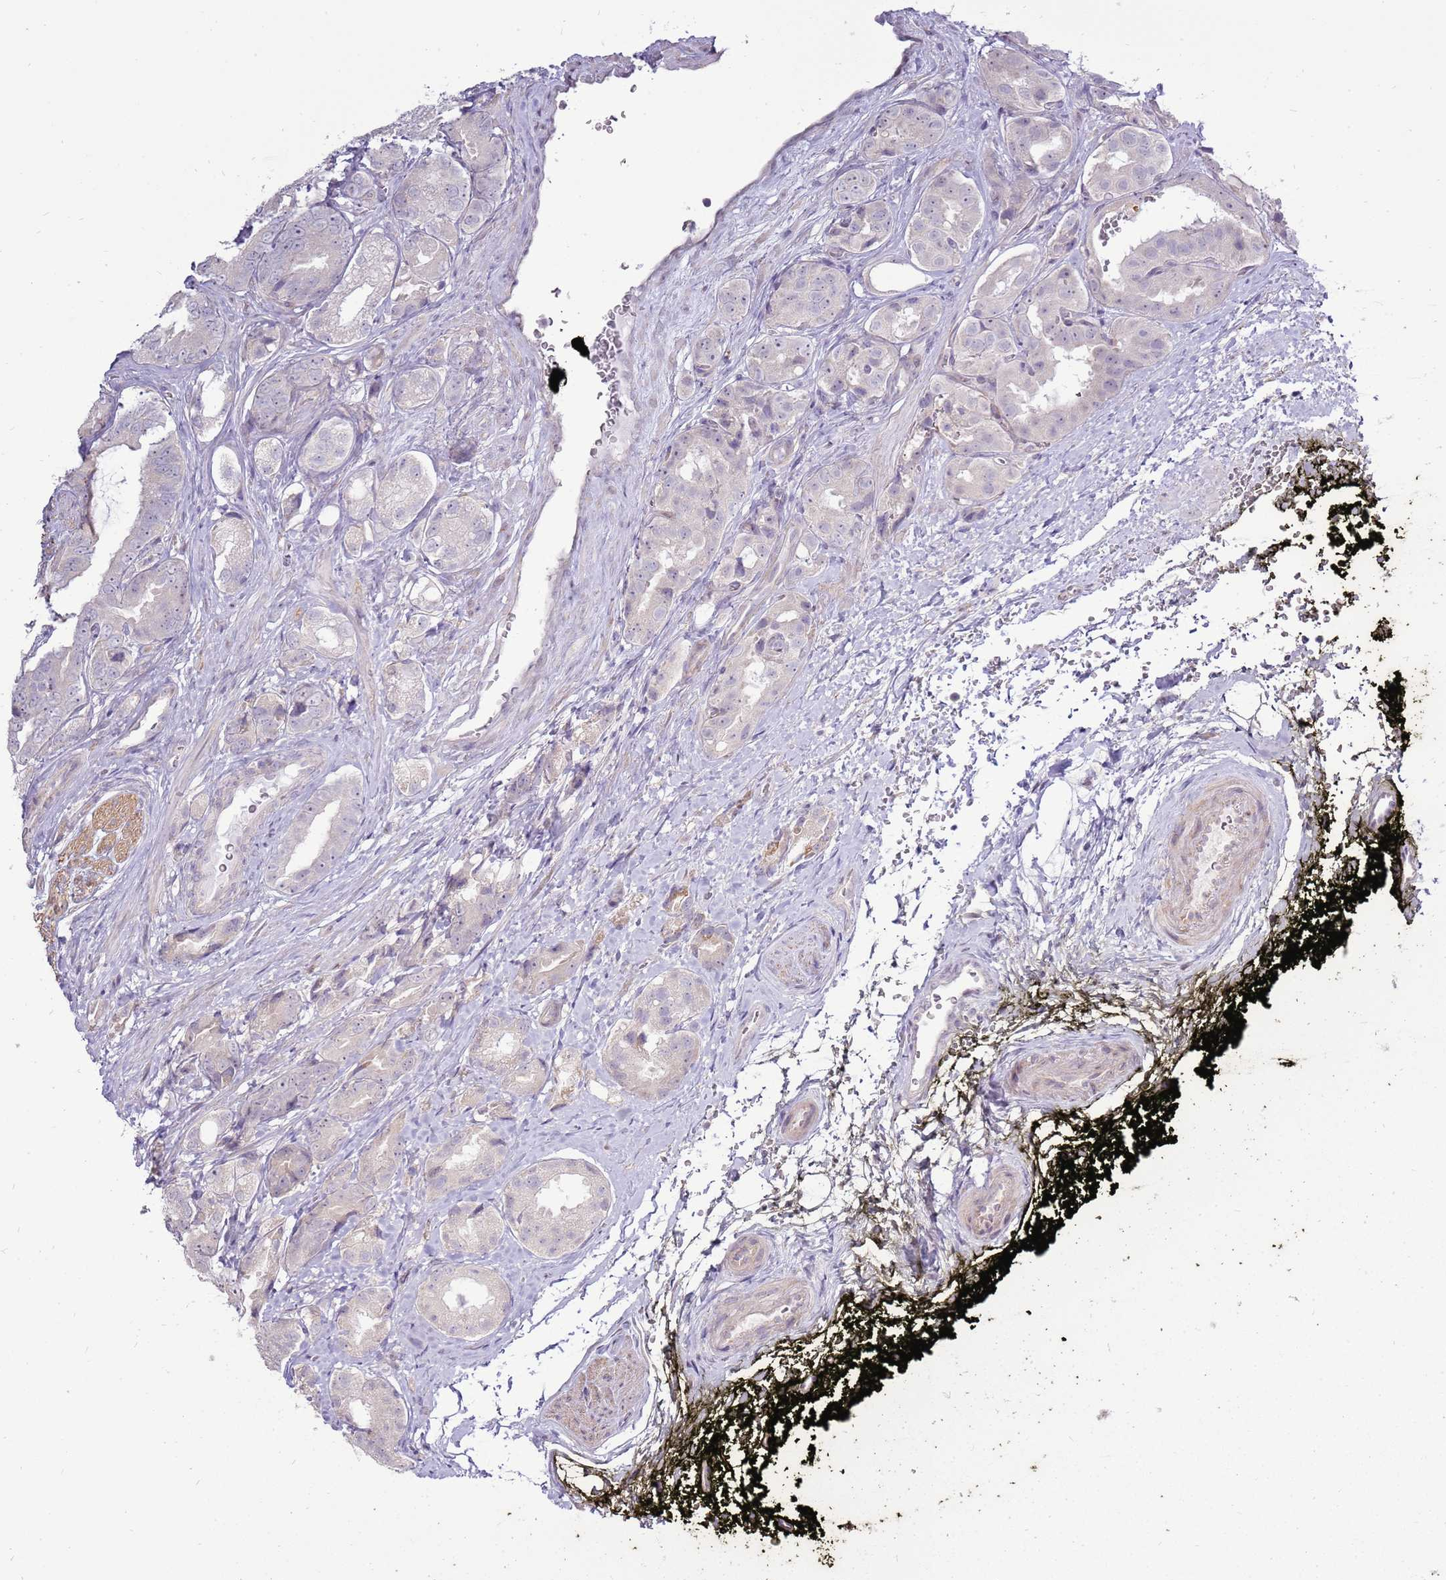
{"staining": {"intensity": "negative", "quantity": "none", "location": "none"}, "tissue": "prostate cancer", "cell_type": "Tumor cells", "image_type": "cancer", "snomed": [{"axis": "morphology", "description": "Adenocarcinoma, High grade"}, {"axis": "topography", "description": "Prostate"}], "caption": "This micrograph is of prostate adenocarcinoma (high-grade) stained with immunohistochemistry (IHC) to label a protein in brown with the nuclei are counter-stained blue. There is no positivity in tumor cells.", "gene": "UGGT2", "patient": {"sex": "male", "age": 71}}